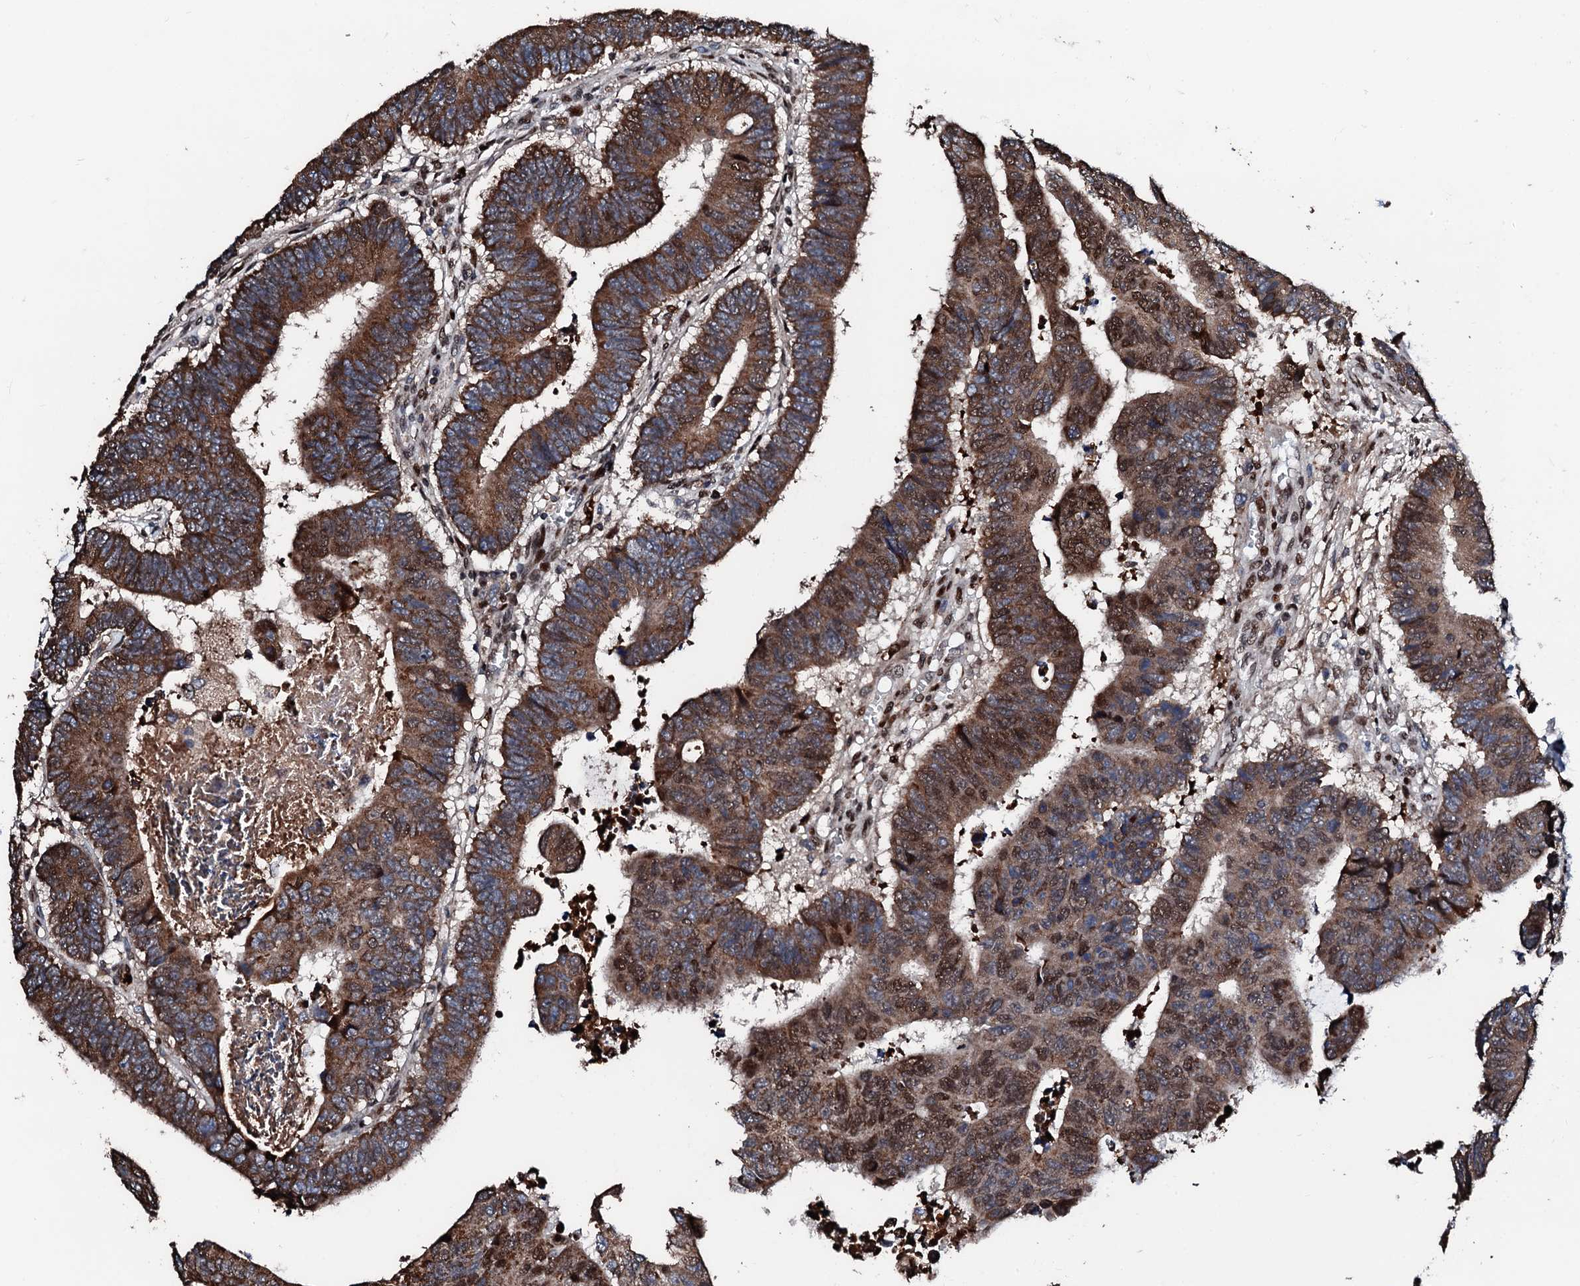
{"staining": {"intensity": "moderate", "quantity": ">75%", "location": "cytoplasmic/membranous,nuclear"}, "tissue": "colorectal cancer", "cell_type": "Tumor cells", "image_type": "cancer", "snomed": [{"axis": "morphology", "description": "Adenocarcinoma, NOS"}, {"axis": "topography", "description": "Rectum"}], "caption": "The image demonstrates immunohistochemical staining of colorectal adenocarcinoma. There is moderate cytoplasmic/membranous and nuclear expression is seen in about >75% of tumor cells.", "gene": "KIF18A", "patient": {"sex": "male", "age": 84}}